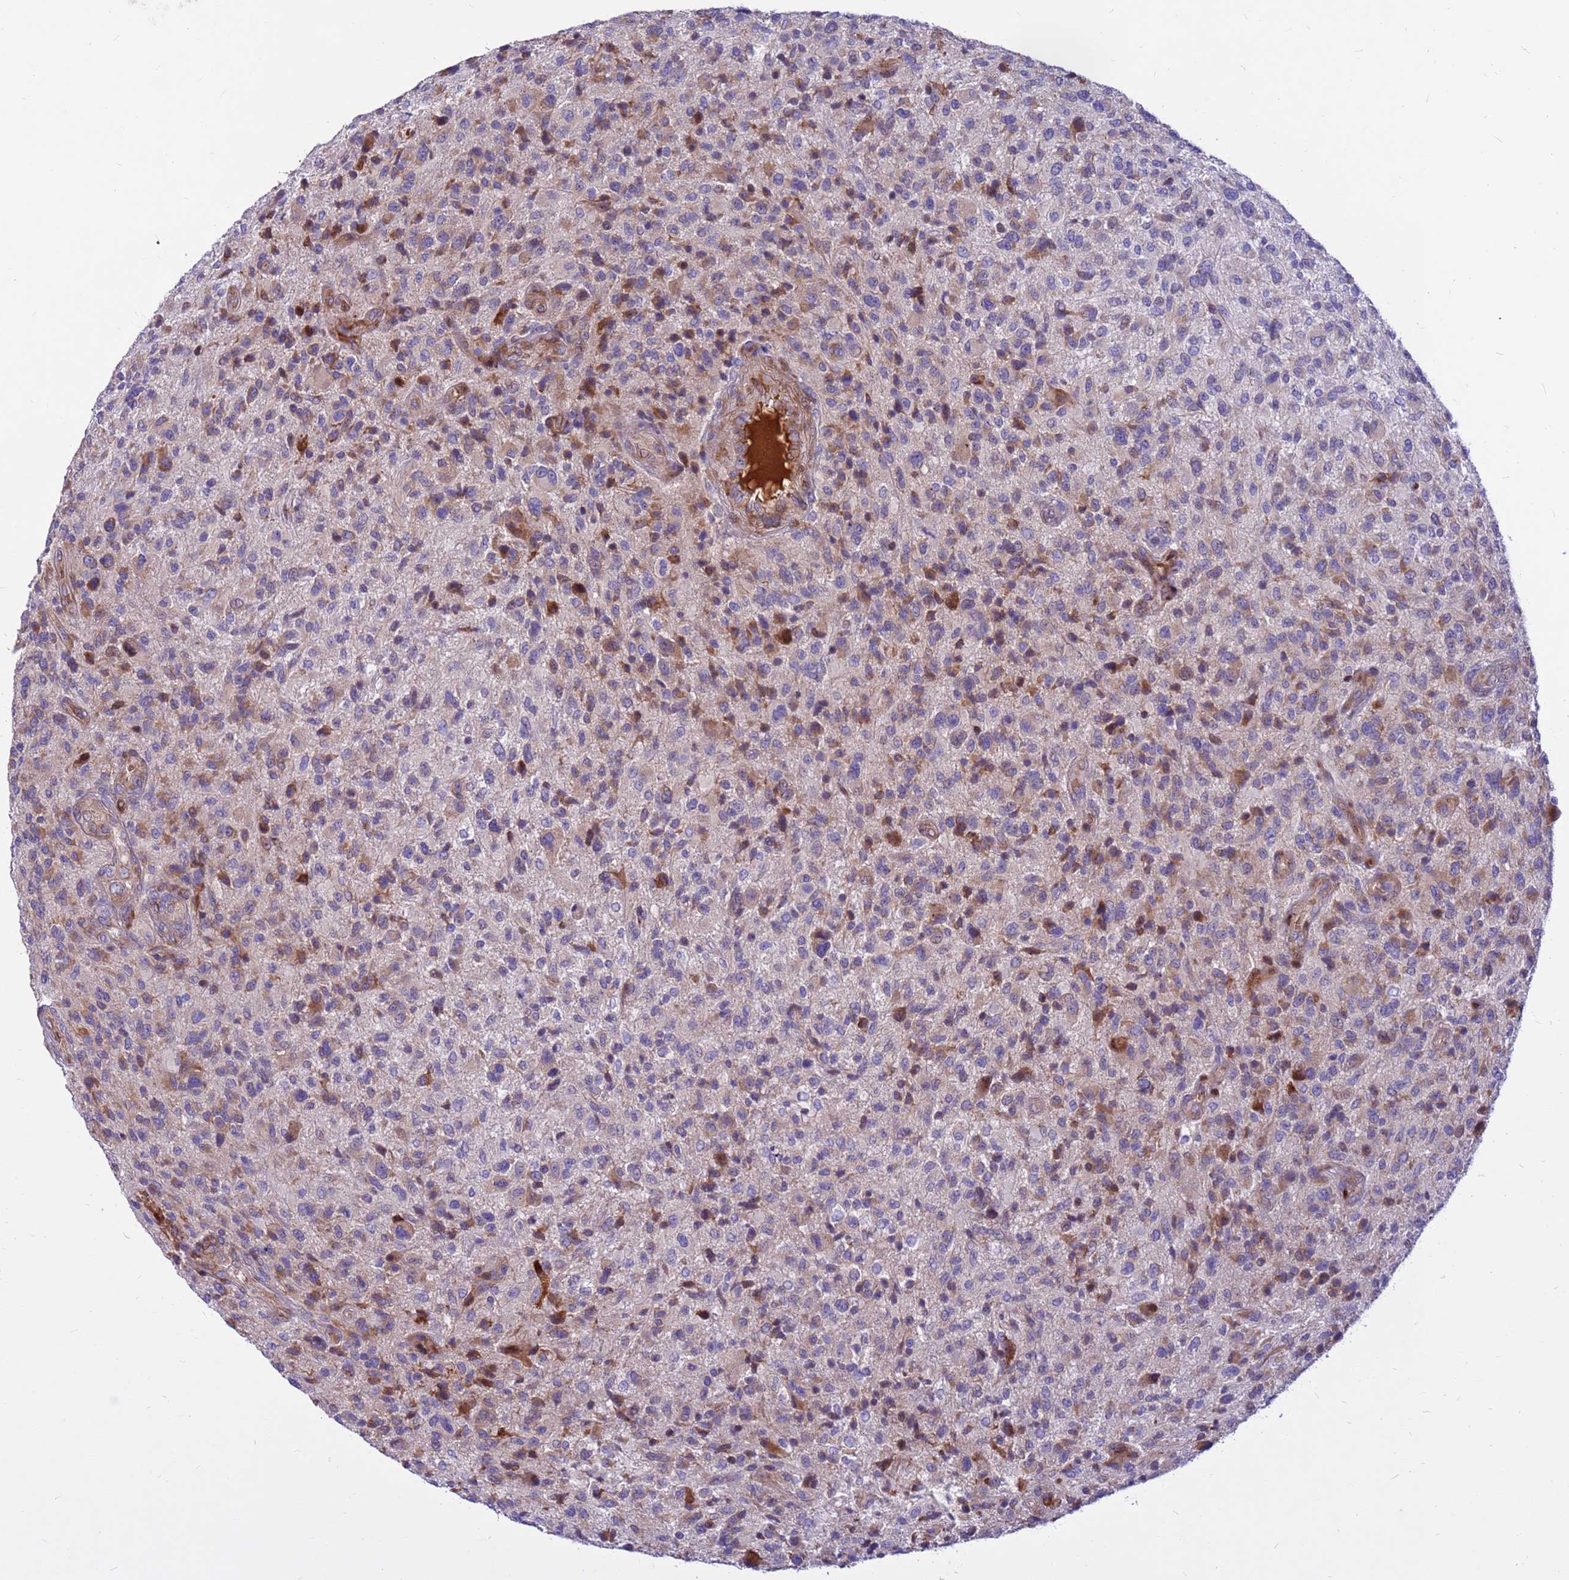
{"staining": {"intensity": "moderate", "quantity": "<25%", "location": "cytoplasmic/membranous"}, "tissue": "glioma", "cell_type": "Tumor cells", "image_type": "cancer", "snomed": [{"axis": "morphology", "description": "Glioma, malignant, High grade"}, {"axis": "topography", "description": "Brain"}], "caption": "This is an image of IHC staining of malignant high-grade glioma, which shows moderate expression in the cytoplasmic/membranous of tumor cells.", "gene": "ZNF669", "patient": {"sex": "male", "age": 47}}